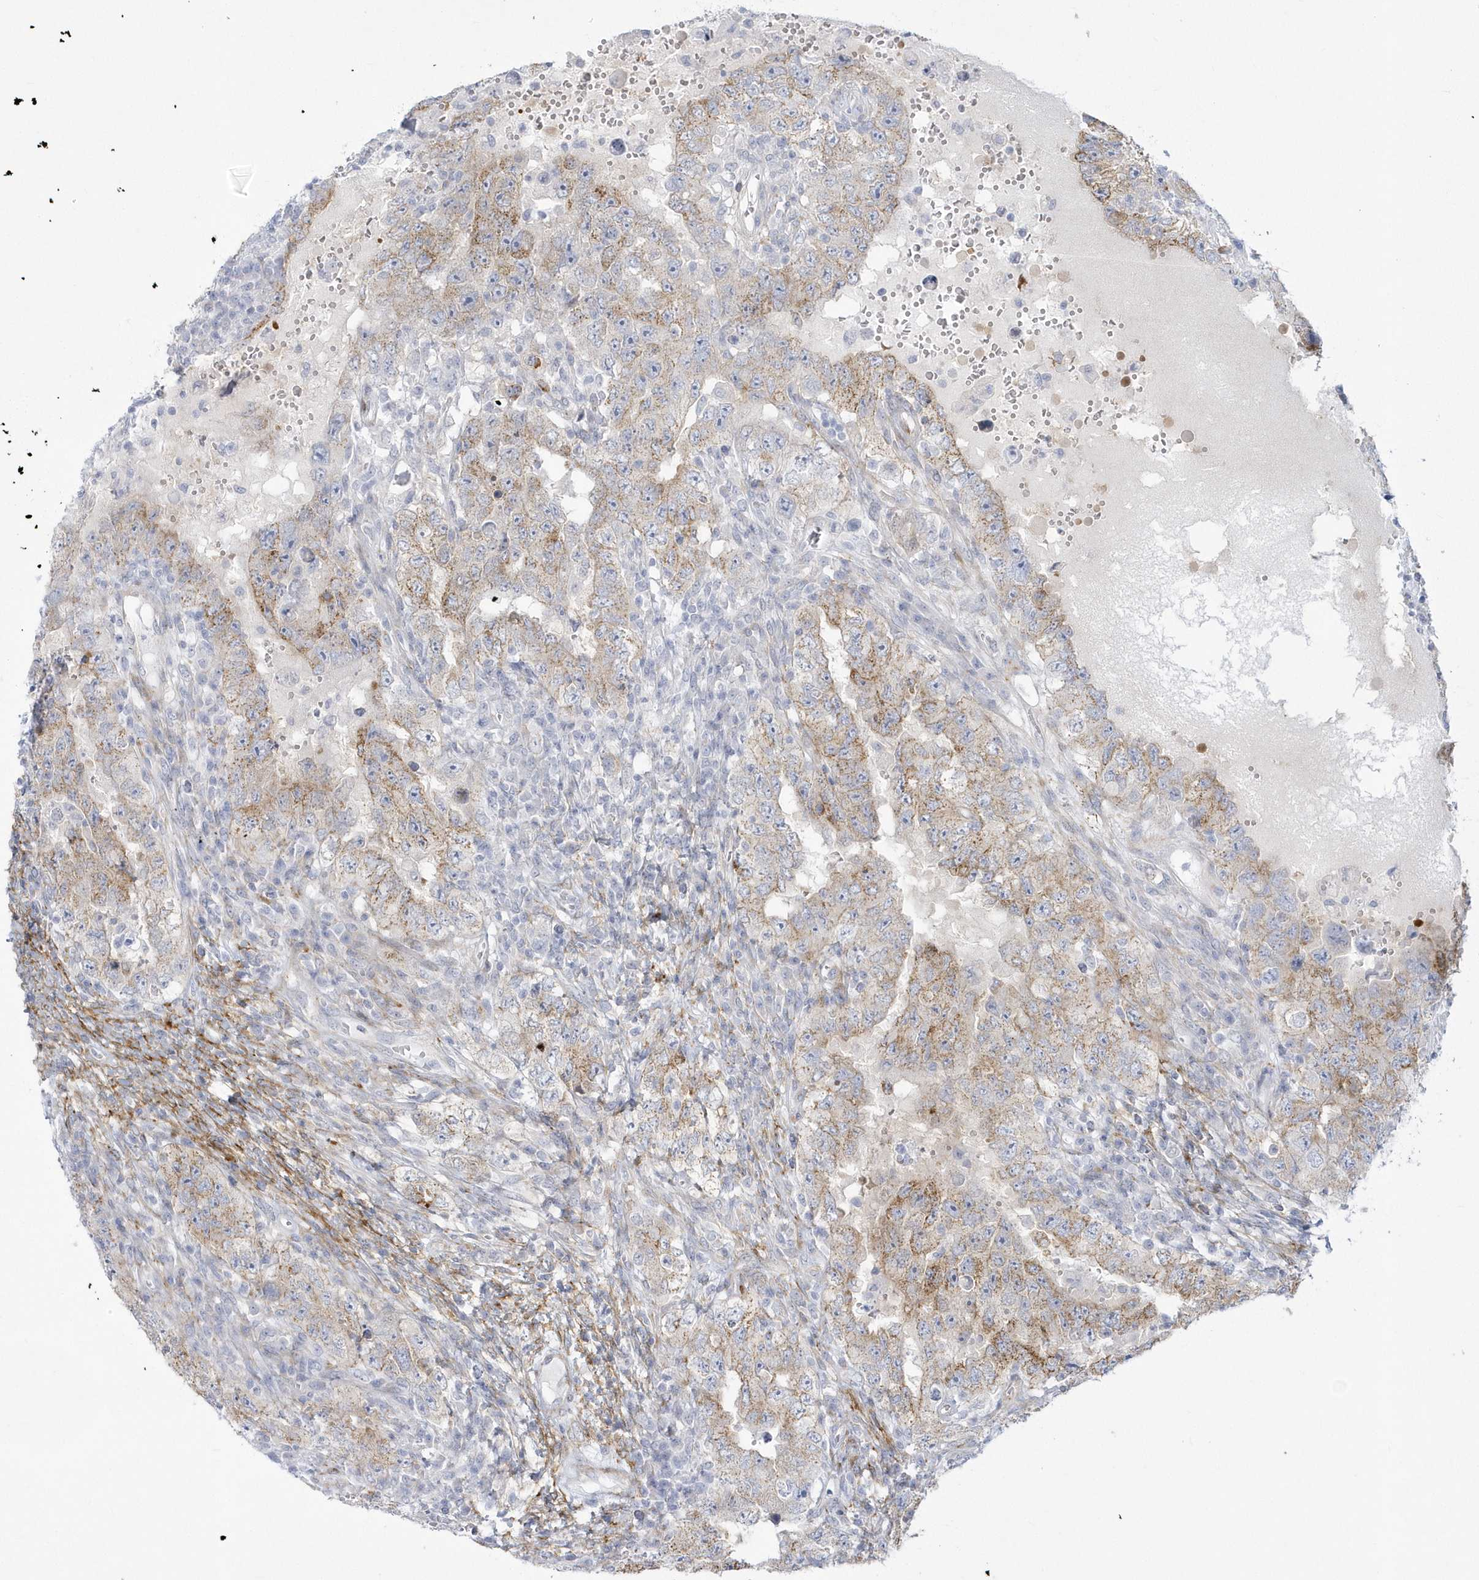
{"staining": {"intensity": "moderate", "quantity": "25%-75%", "location": "cytoplasmic/membranous"}, "tissue": "testis cancer", "cell_type": "Tumor cells", "image_type": "cancer", "snomed": [{"axis": "morphology", "description": "Carcinoma, Embryonal, NOS"}, {"axis": "topography", "description": "Testis"}], "caption": "Immunohistochemistry (IHC) micrograph of testis cancer stained for a protein (brown), which displays medium levels of moderate cytoplasmic/membranous positivity in approximately 25%-75% of tumor cells.", "gene": "WDR27", "patient": {"sex": "male", "age": 26}}